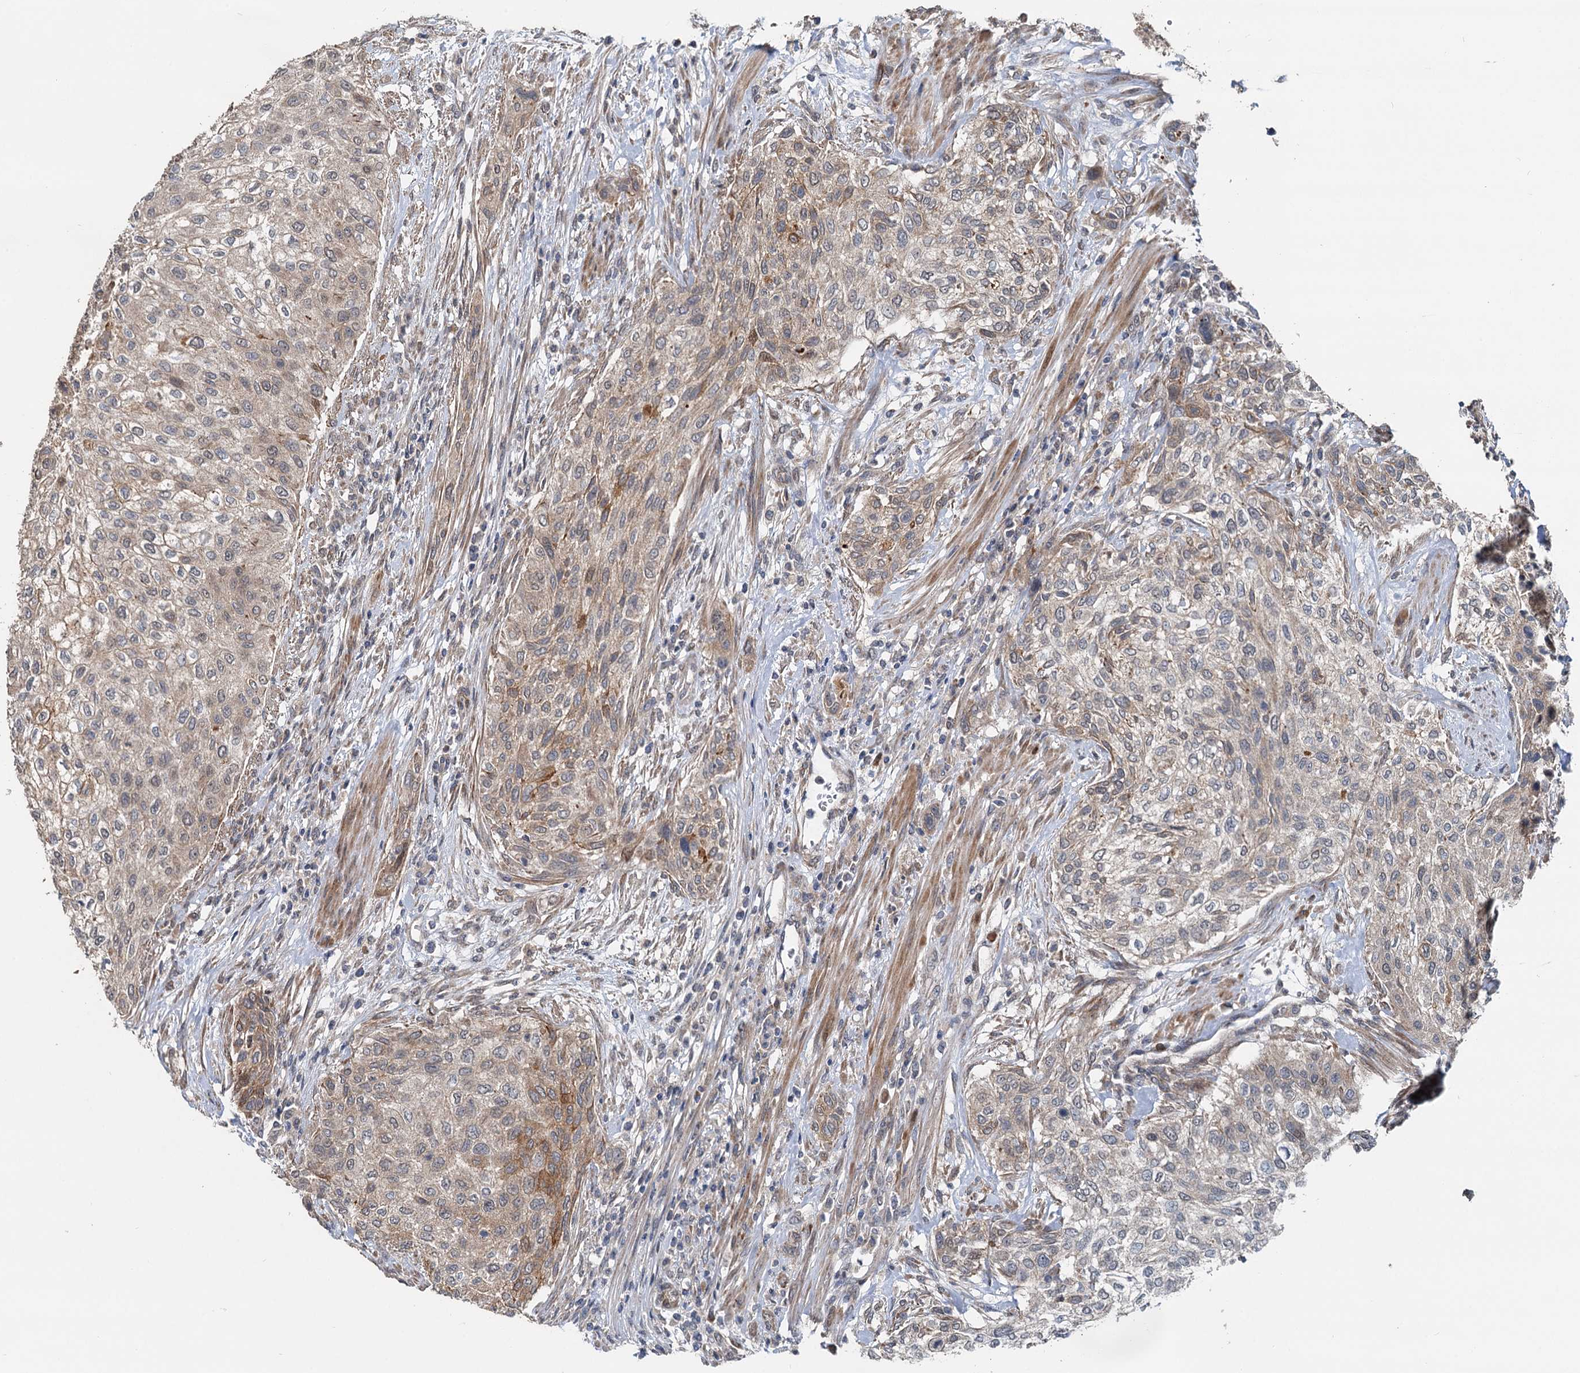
{"staining": {"intensity": "weak", "quantity": "25%-75%", "location": "cytoplasmic/membranous"}, "tissue": "urothelial cancer", "cell_type": "Tumor cells", "image_type": "cancer", "snomed": [{"axis": "morphology", "description": "Normal tissue, NOS"}, {"axis": "morphology", "description": "Urothelial carcinoma, NOS"}, {"axis": "topography", "description": "Urinary bladder"}, {"axis": "topography", "description": "Peripheral nerve tissue"}], "caption": "Immunohistochemistry (DAB (3,3'-diaminobenzidine)) staining of urothelial cancer reveals weak cytoplasmic/membranous protein staining in about 25%-75% of tumor cells.", "gene": "LRRK2", "patient": {"sex": "male", "age": 35}}